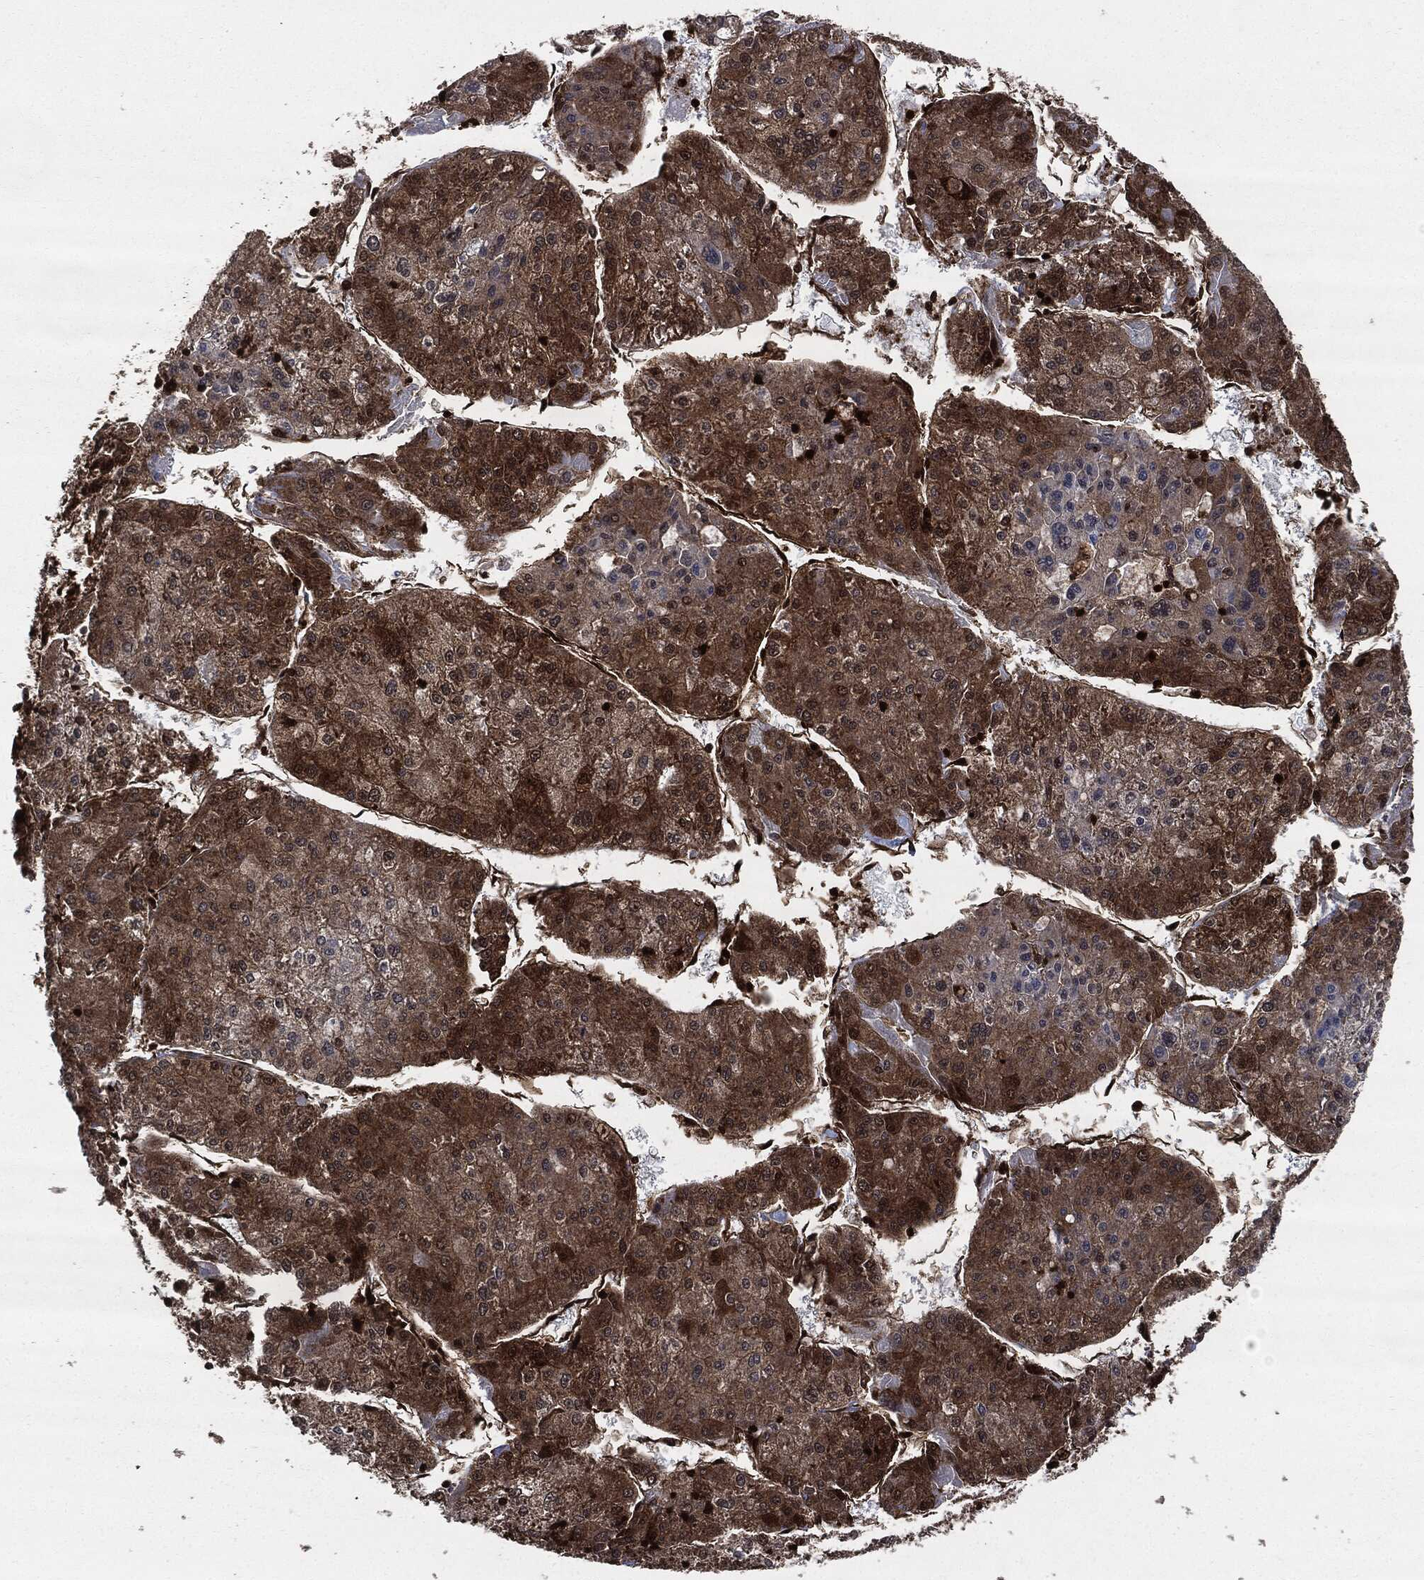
{"staining": {"intensity": "moderate", "quantity": "25%-75%", "location": "cytoplasmic/membranous"}, "tissue": "liver cancer", "cell_type": "Tumor cells", "image_type": "cancer", "snomed": [{"axis": "morphology", "description": "Carcinoma, Hepatocellular, NOS"}, {"axis": "topography", "description": "Liver"}], "caption": "An immunohistochemistry image of neoplastic tissue is shown. Protein staining in brown highlights moderate cytoplasmic/membranous positivity in liver cancer (hepatocellular carcinoma) within tumor cells.", "gene": "YWHAB", "patient": {"sex": "male", "age": 43}}